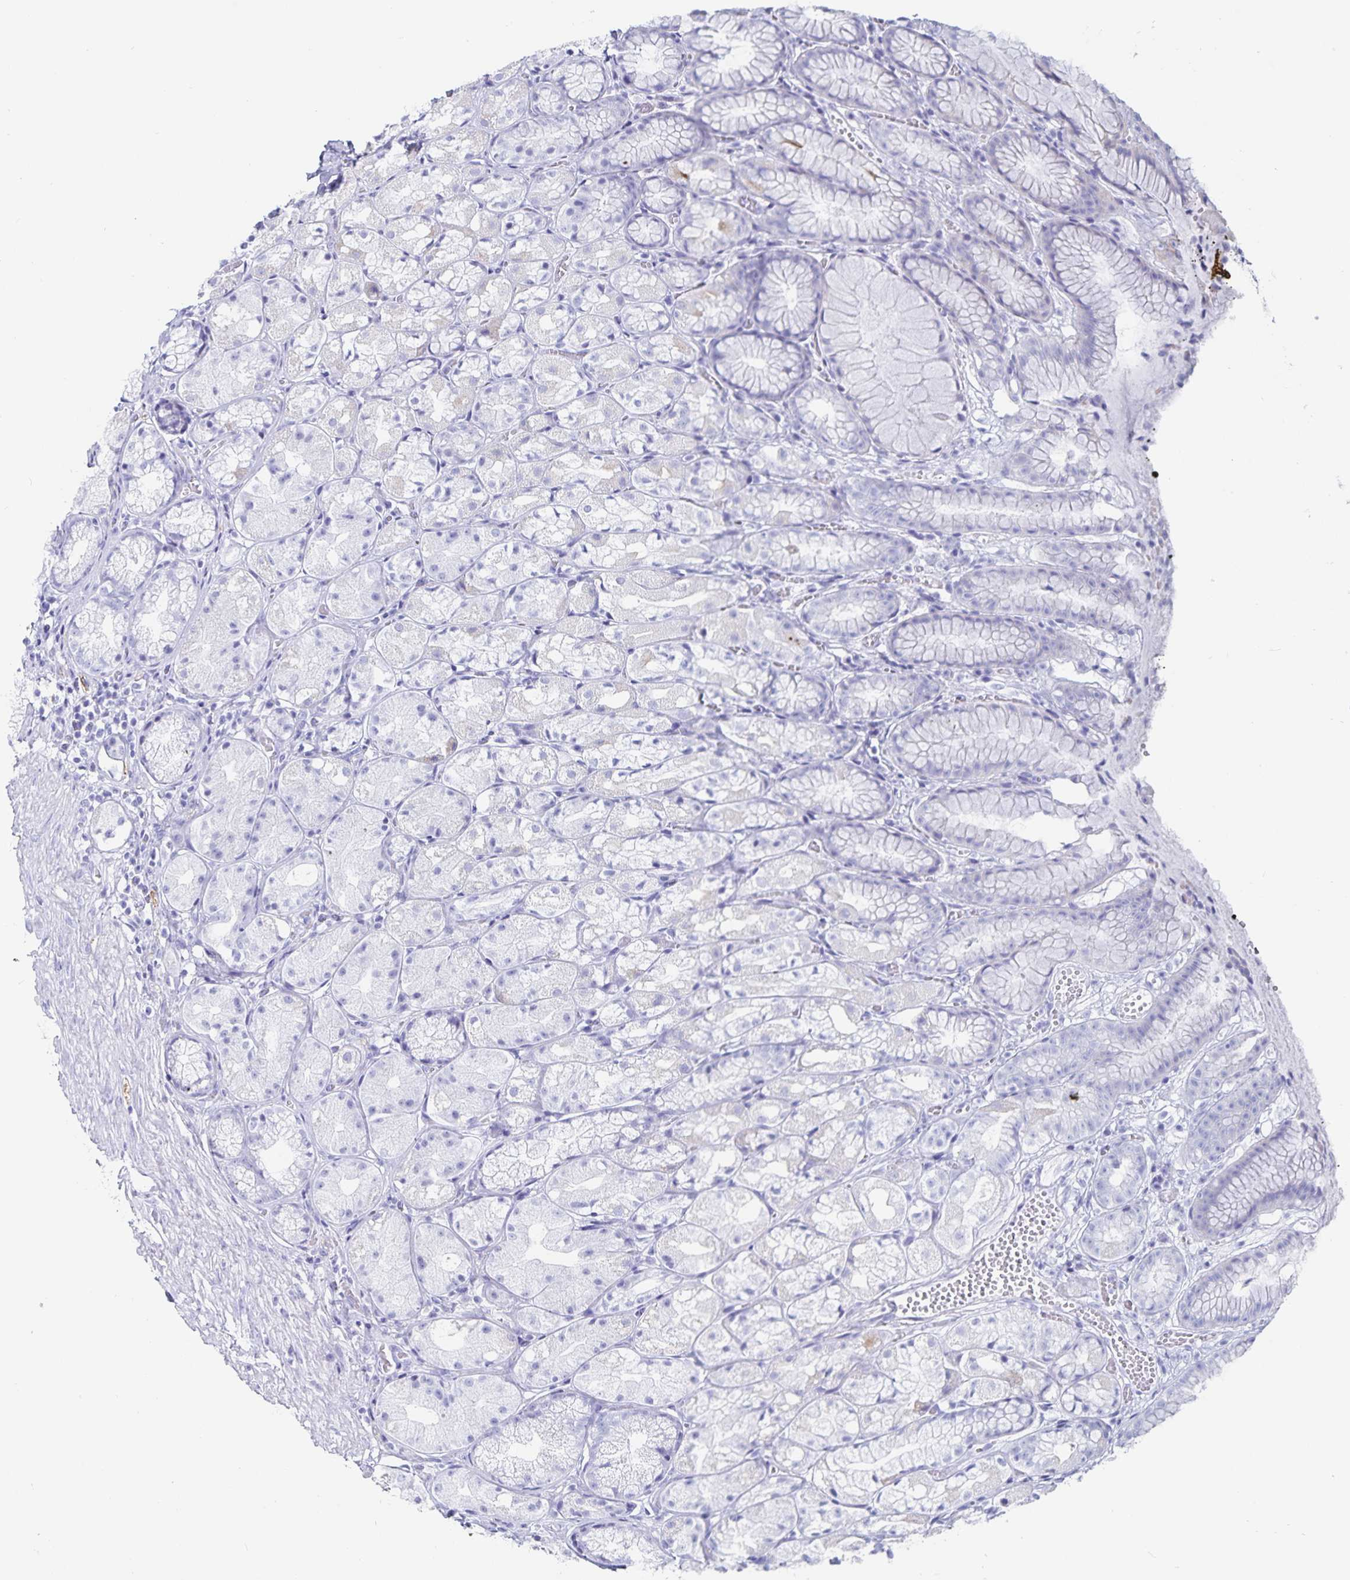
{"staining": {"intensity": "negative", "quantity": "none", "location": "none"}, "tissue": "stomach", "cell_type": "Glandular cells", "image_type": "normal", "snomed": [{"axis": "morphology", "description": "Normal tissue, NOS"}, {"axis": "topography", "description": "Stomach"}], "caption": "This is a photomicrograph of immunohistochemistry (IHC) staining of benign stomach, which shows no positivity in glandular cells. Brightfield microscopy of immunohistochemistry stained with DAB (3,3'-diaminobenzidine) (brown) and hematoxylin (blue), captured at high magnification.", "gene": "C19orf73", "patient": {"sex": "male", "age": 70}}